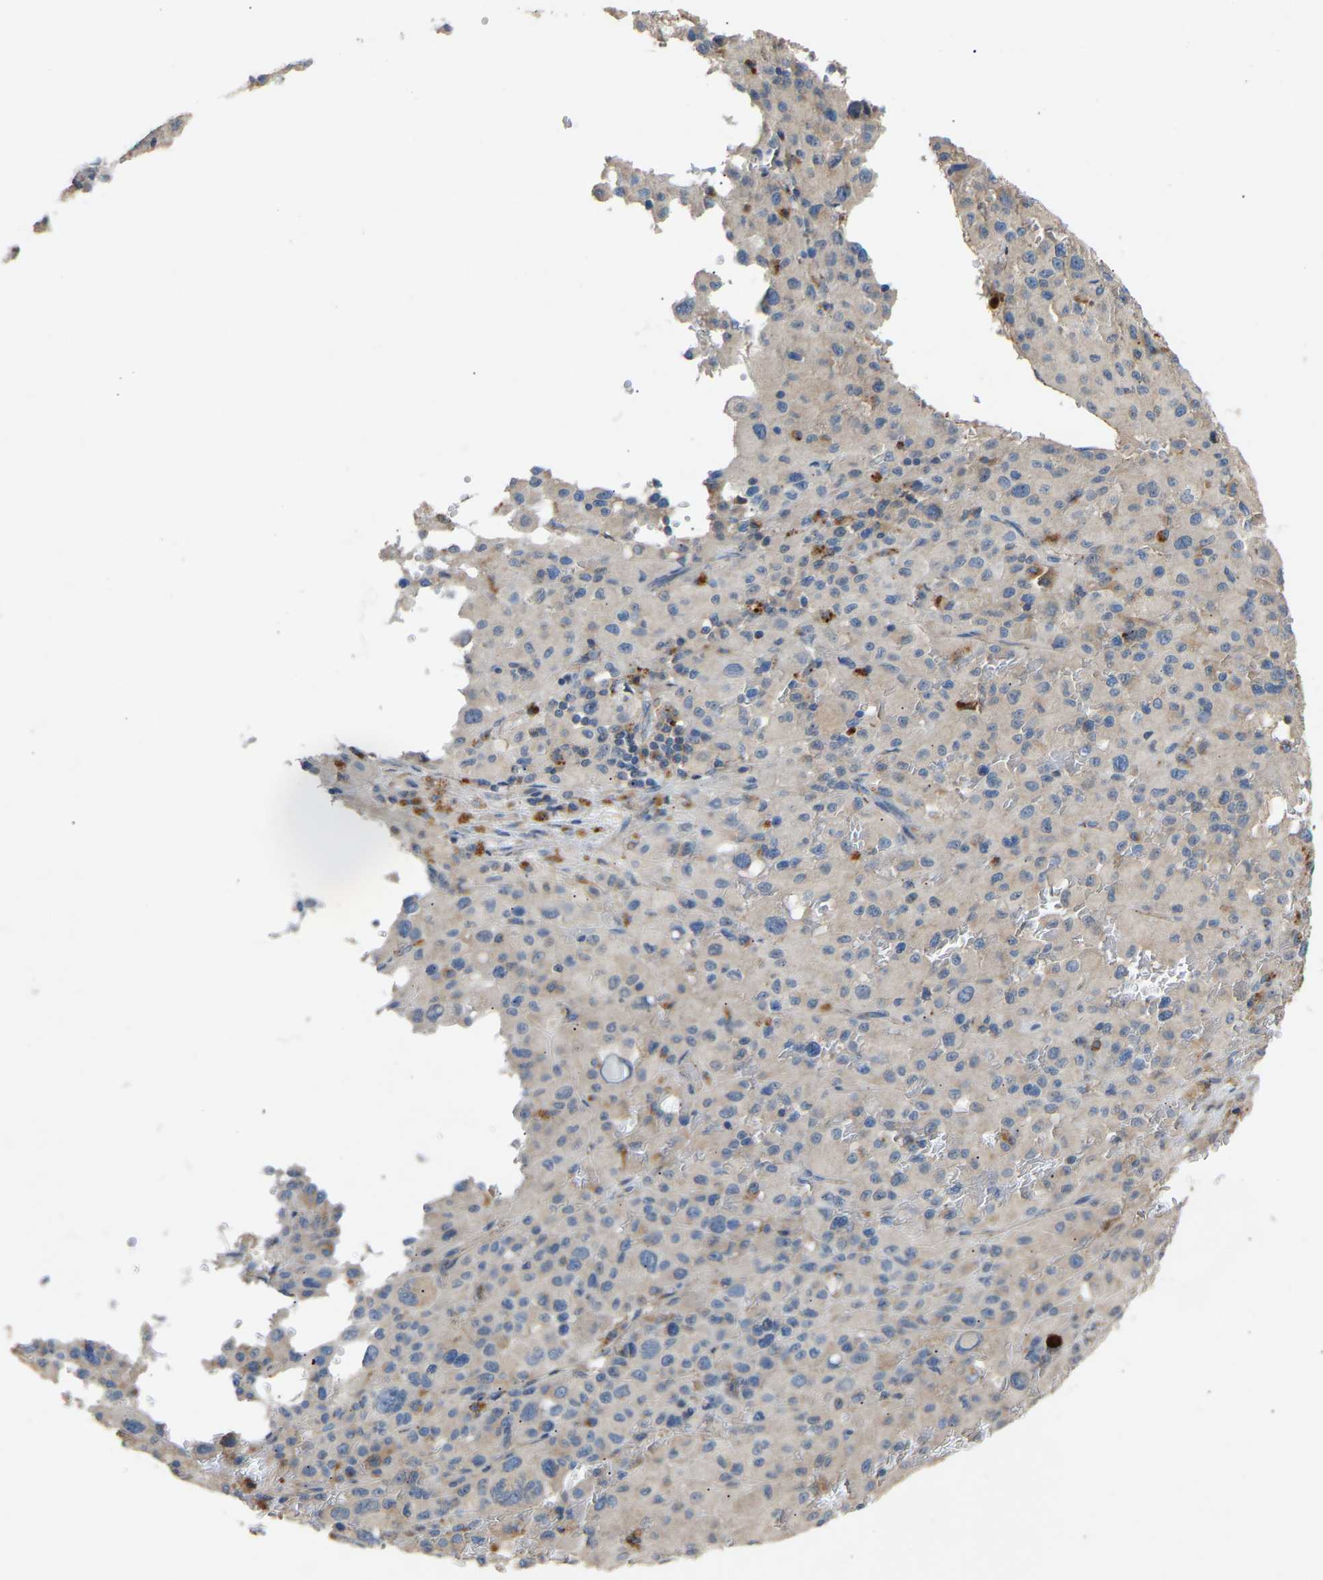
{"staining": {"intensity": "negative", "quantity": "none", "location": "none"}, "tissue": "melanoma", "cell_type": "Tumor cells", "image_type": "cancer", "snomed": [{"axis": "morphology", "description": "Malignant melanoma, Metastatic site"}, {"axis": "topography", "description": "Skin"}], "caption": "DAB immunohistochemical staining of melanoma shows no significant positivity in tumor cells. The staining was performed using DAB to visualize the protein expression in brown, while the nuclei were stained in blue with hematoxylin (Magnification: 20x).", "gene": "RGP1", "patient": {"sex": "female", "age": 74}}